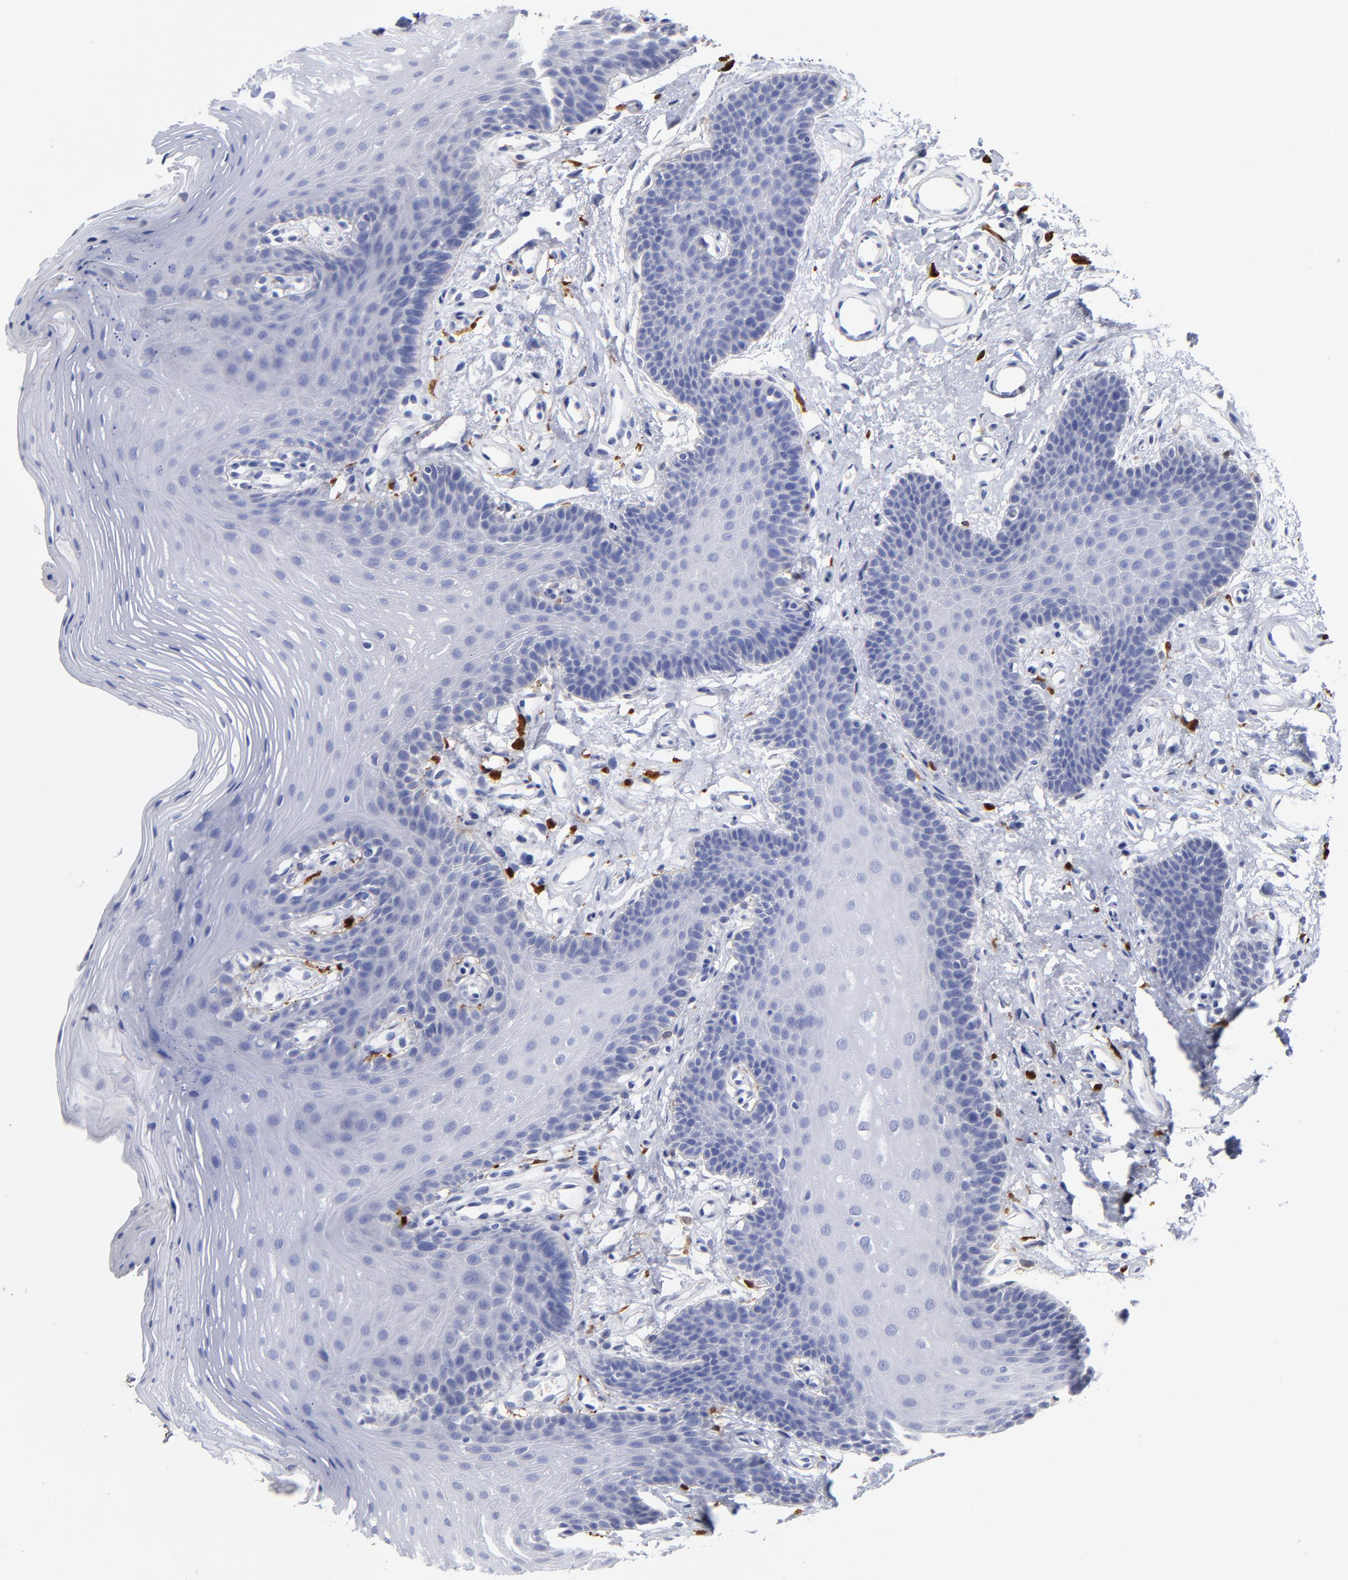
{"staining": {"intensity": "negative", "quantity": "none", "location": "none"}, "tissue": "oral mucosa", "cell_type": "Squamous epithelial cells", "image_type": "normal", "snomed": [{"axis": "morphology", "description": "Normal tissue, NOS"}, {"axis": "topography", "description": "Oral tissue"}], "caption": "This is an IHC micrograph of unremarkable human oral mucosa. There is no expression in squamous epithelial cells.", "gene": "PTP4A1", "patient": {"sex": "male", "age": 62}}